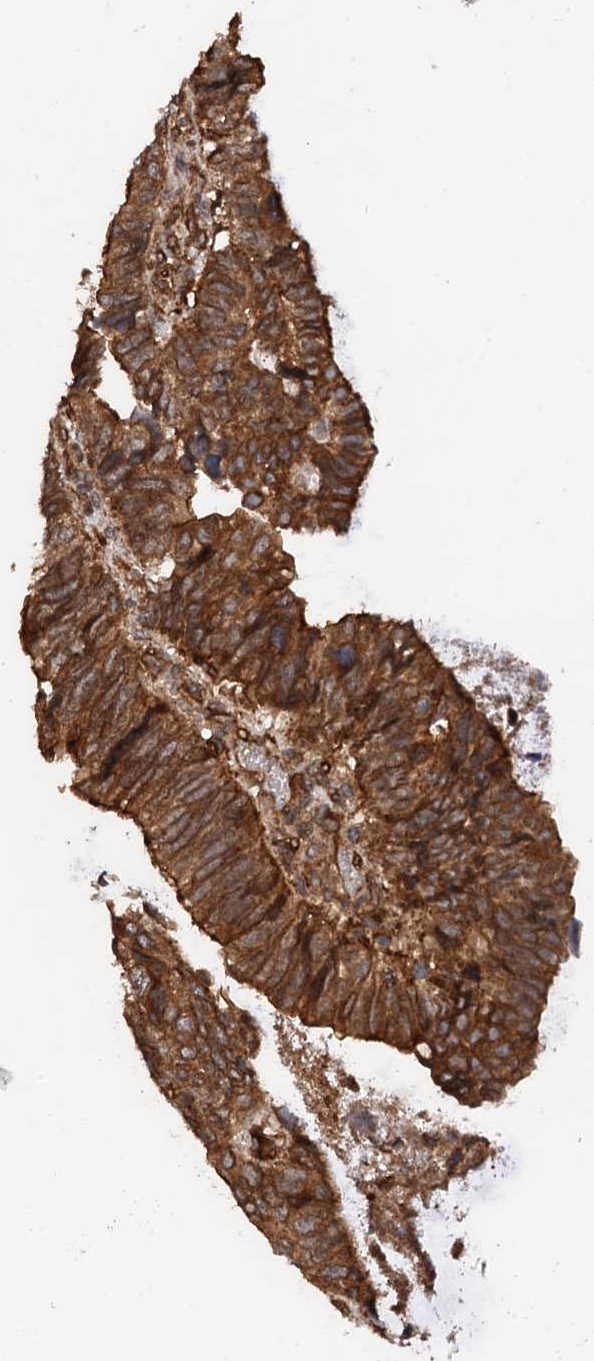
{"staining": {"intensity": "strong", "quantity": ">75%", "location": "cytoplasmic/membranous"}, "tissue": "colorectal cancer", "cell_type": "Tumor cells", "image_type": "cancer", "snomed": [{"axis": "morphology", "description": "Adenocarcinoma, NOS"}, {"axis": "topography", "description": "Colon"}], "caption": "A high amount of strong cytoplasmic/membranous staining is seen in about >75% of tumor cells in colorectal adenocarcinoma tissue.", "gene": "BORA", "patient": {"sex": "female", "age": 67}}